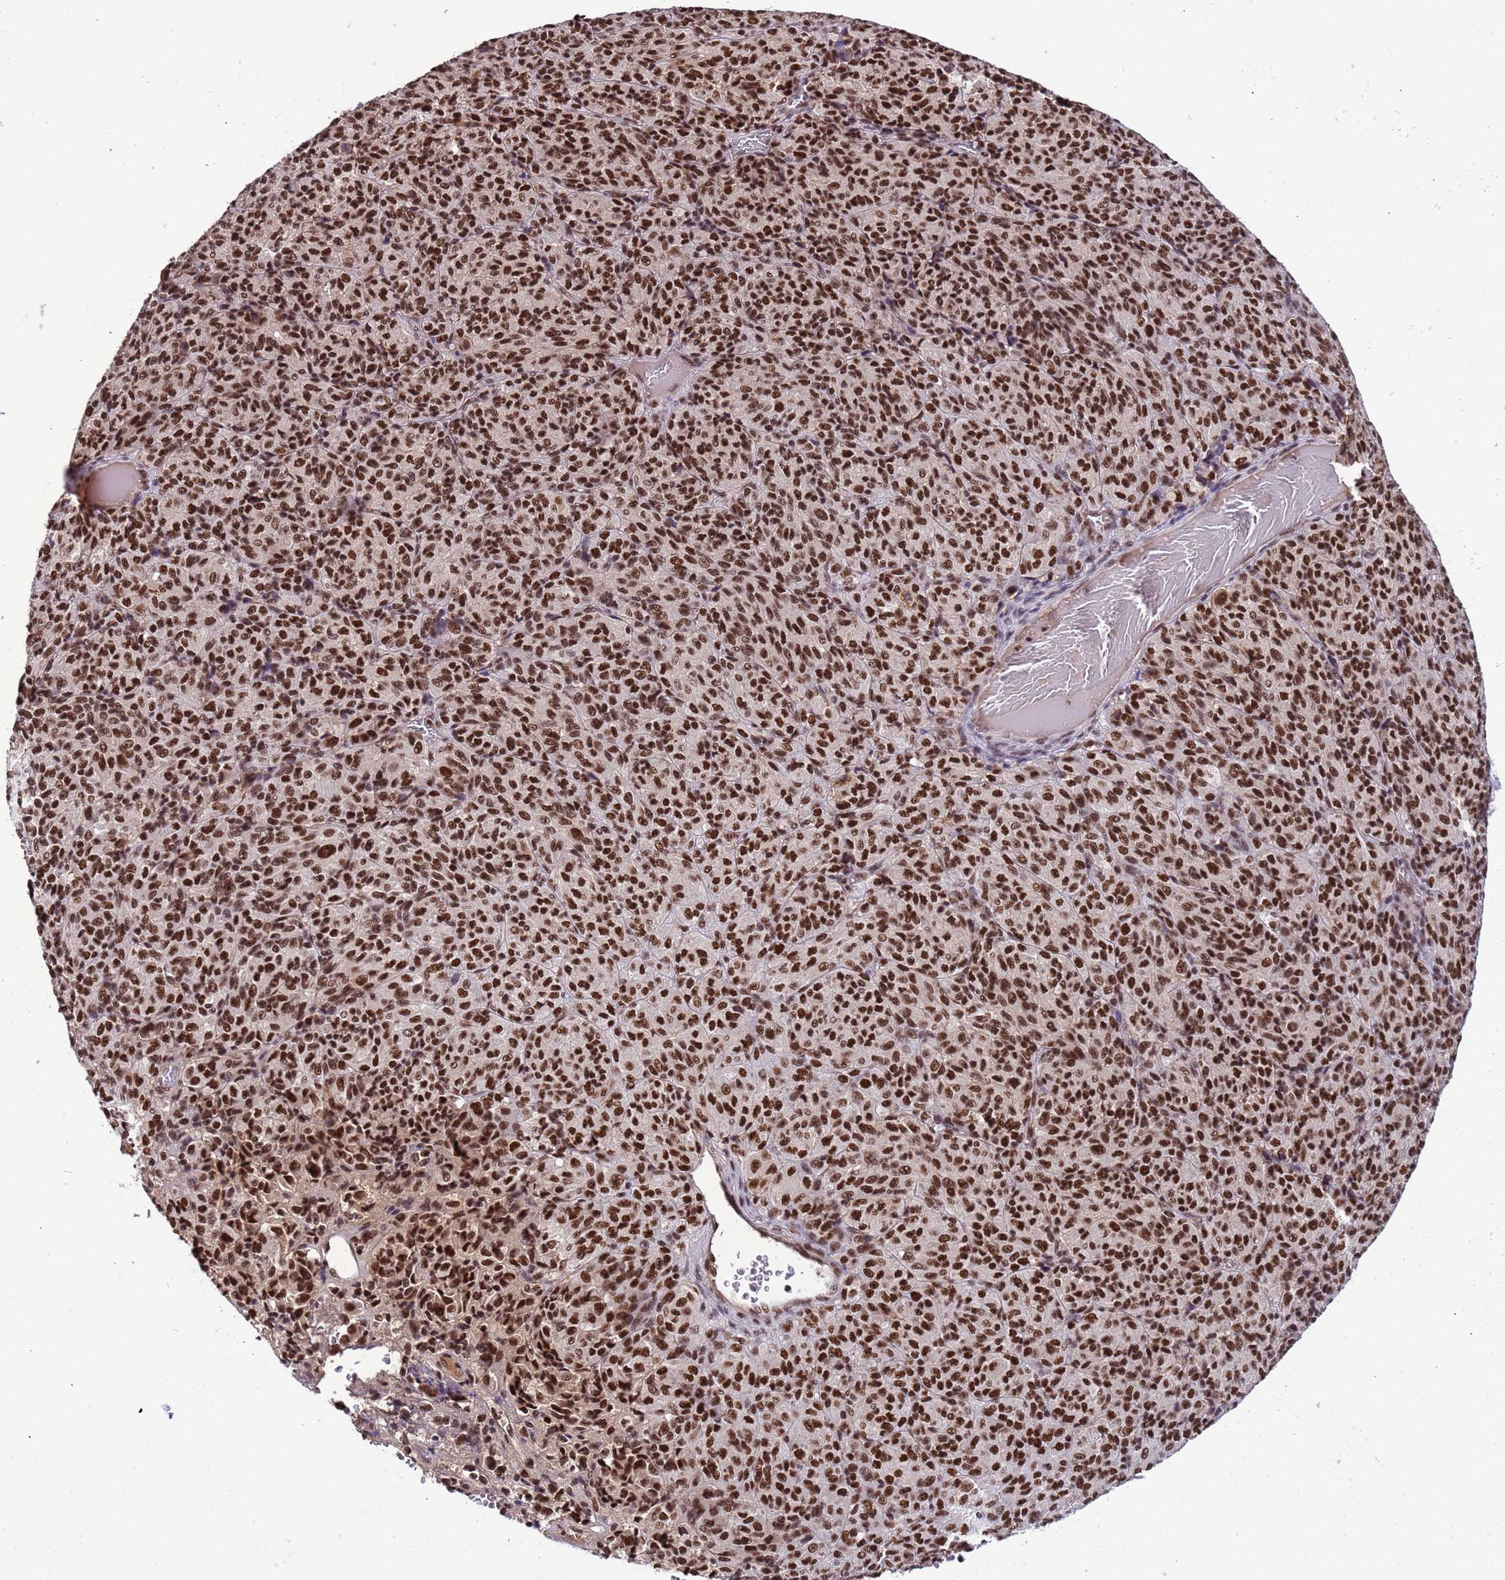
{"staining": {"intensity": "strong", "quantity": ">75%", "location": "nuclear"}, "tissue": "melanoma", "cell_type": "Tumor cells", "image_type": "cancer", "snomed": [{"axis": "morphology", "description": "Malignant melanoma, Metastatic site"}, {"axis": "topography", "description": "Brain"}], "caption": "Immunohistochemistry (IHC) photomicrograph of neoplastic tissue: human melanoma stained using IHC exhibits high levels of strong protein expression localized specifically in the nuclear of tumor cells, appearing as a nuclear brown color.", "gene": "SRRT", "patient": {"sex": "female", "age": 56}}